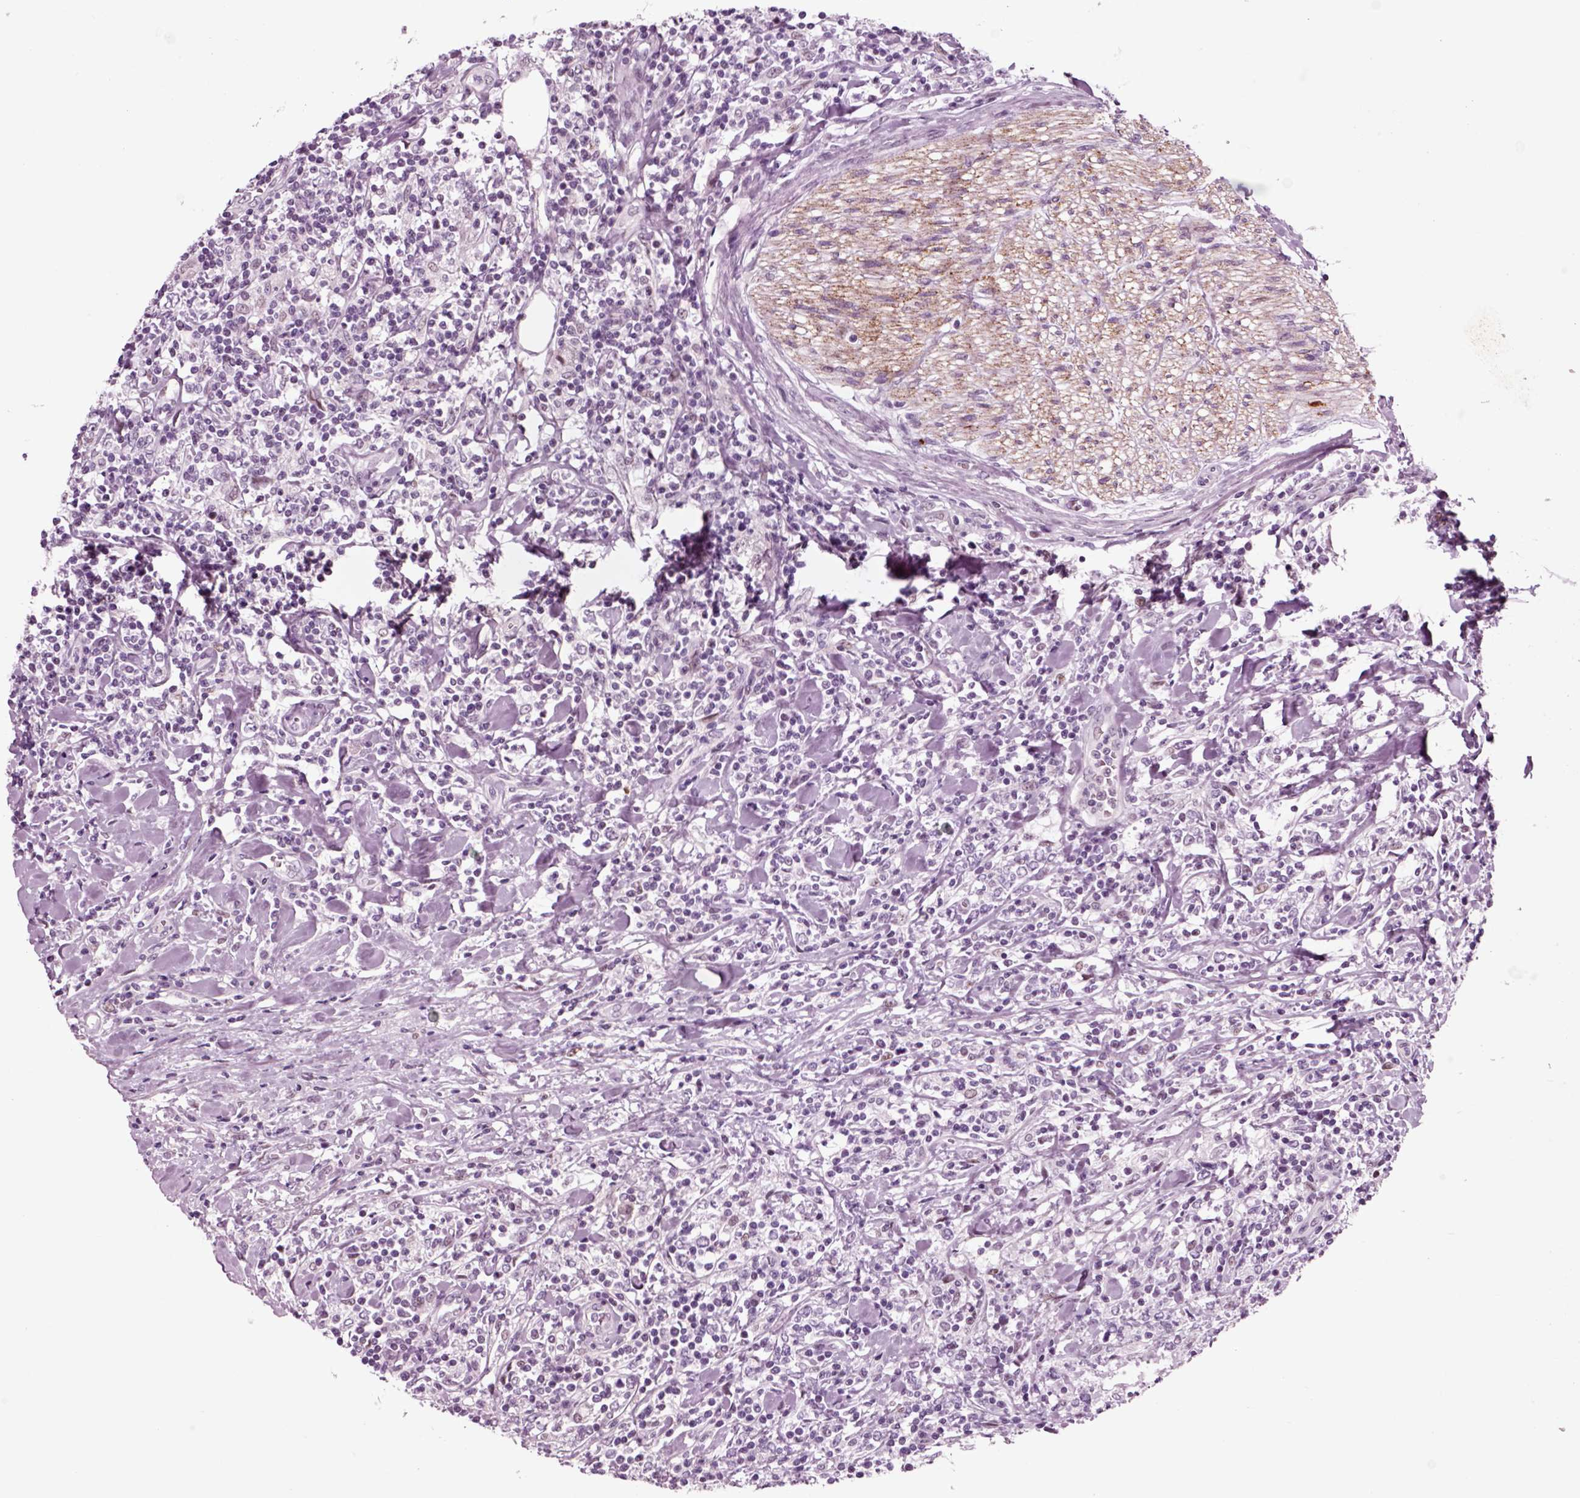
{"staining": {"intensity": "negative", "quantity": "none", "location": "none"}, "tissue": "lymphoma", "cell_type": "Tumor cells", "image_type": "cancer", "snomed": [{"axis": "morphology", "description": "Malignant lymphoma, non-Hodgkin's type, High grade"}, {"axis": "topography", "description": "Lymph node"}], "caption": "This is an IHC image of high-grade malignant lymphoma, non-Hodgkin's type. There is no positivity in tumor cells.", "gene": "CHGB", "patient": {"sex": "female", "age": 84}}